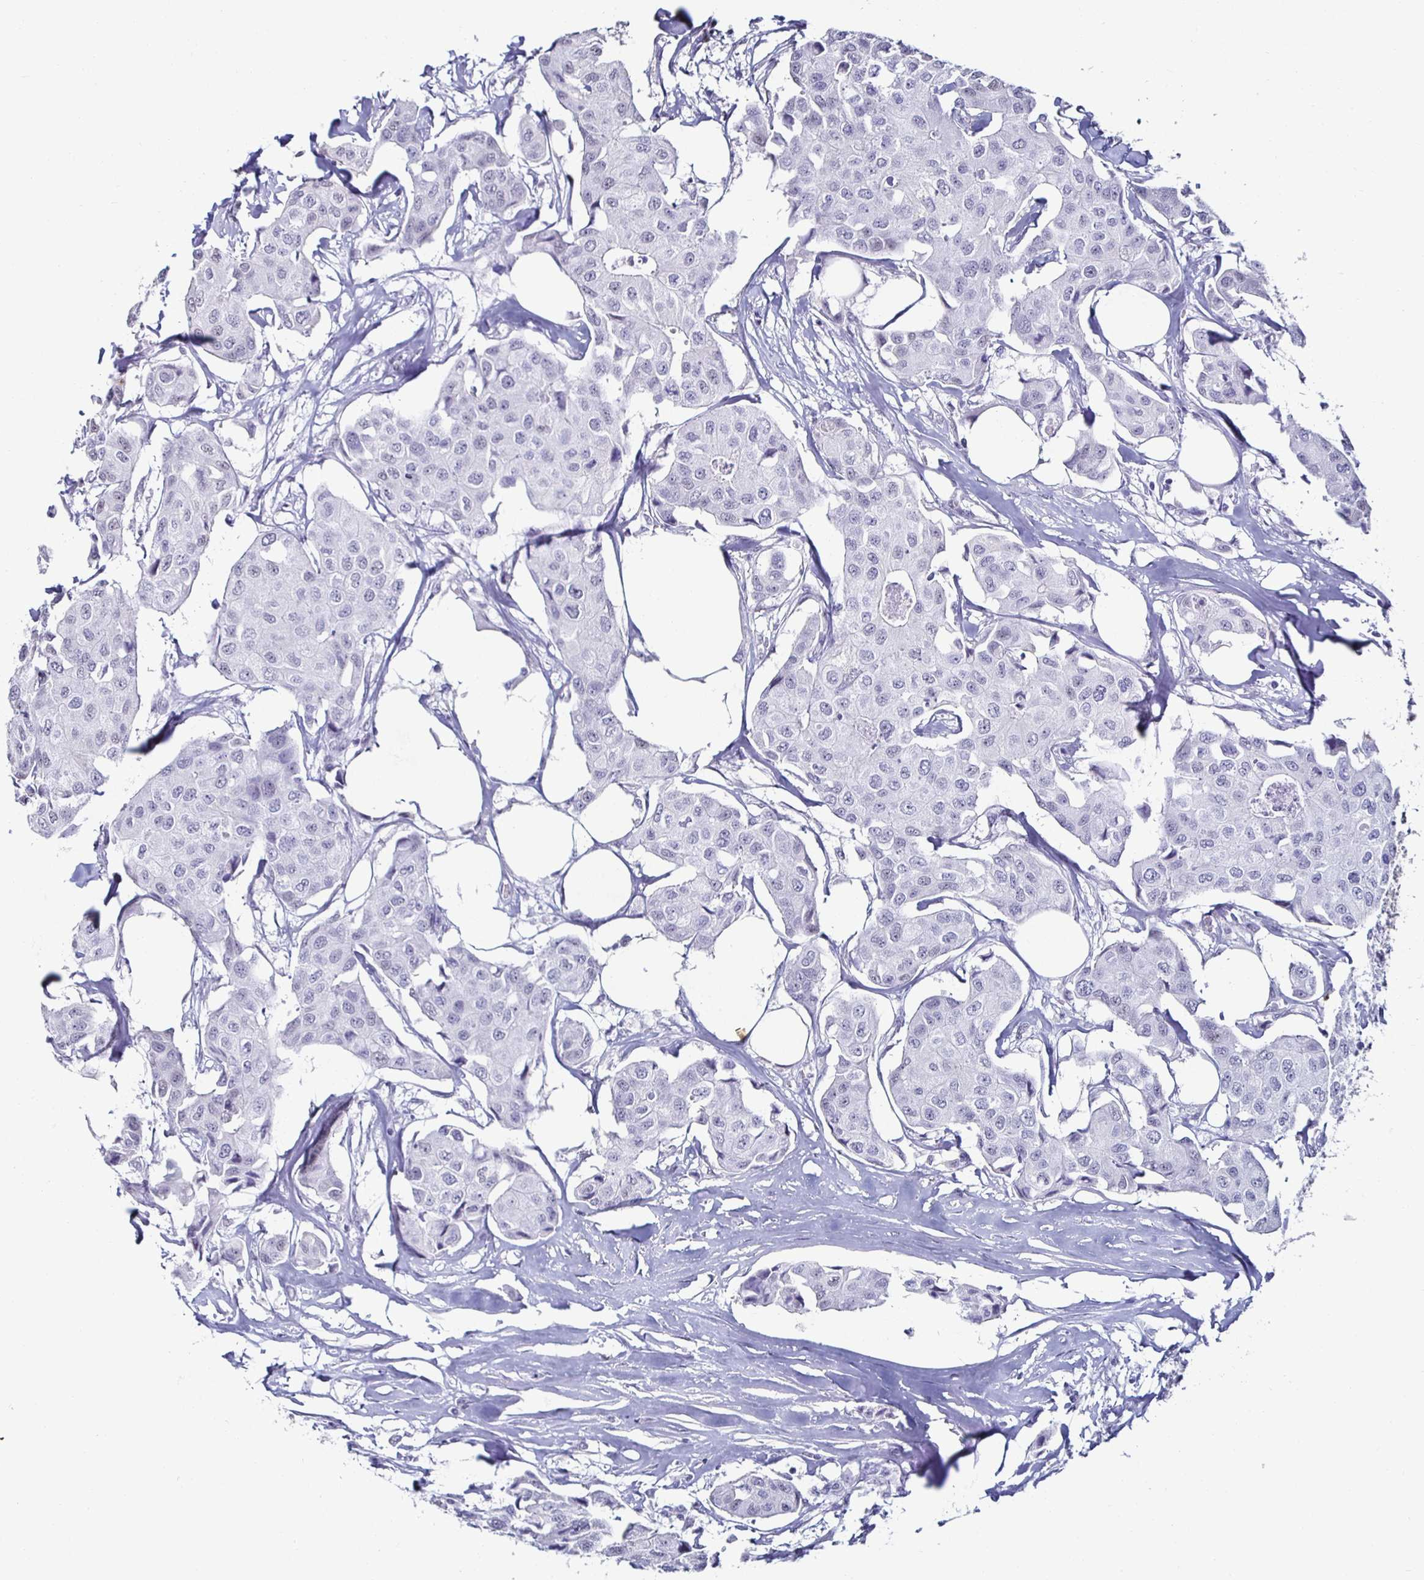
{"staining": {"intensity": "negative", "quantity": "none", "location": "none"}, "tissue": "breast cancer", "cell_type": "Tumor cells", "image_type": "cancer", "snomed": [{"axis": "morphology", "description": "Duct carcinoma"}, {"axis": "topography", "description": "Breast"}, {"axis": "topography", "description": "Lymph node"}], "caption": "IHC of human intraductal carcinoma (breast) displays no expression in tumor cells.", "gene": "DDX39B", "patient": {"sex": "female", "age": 80}}